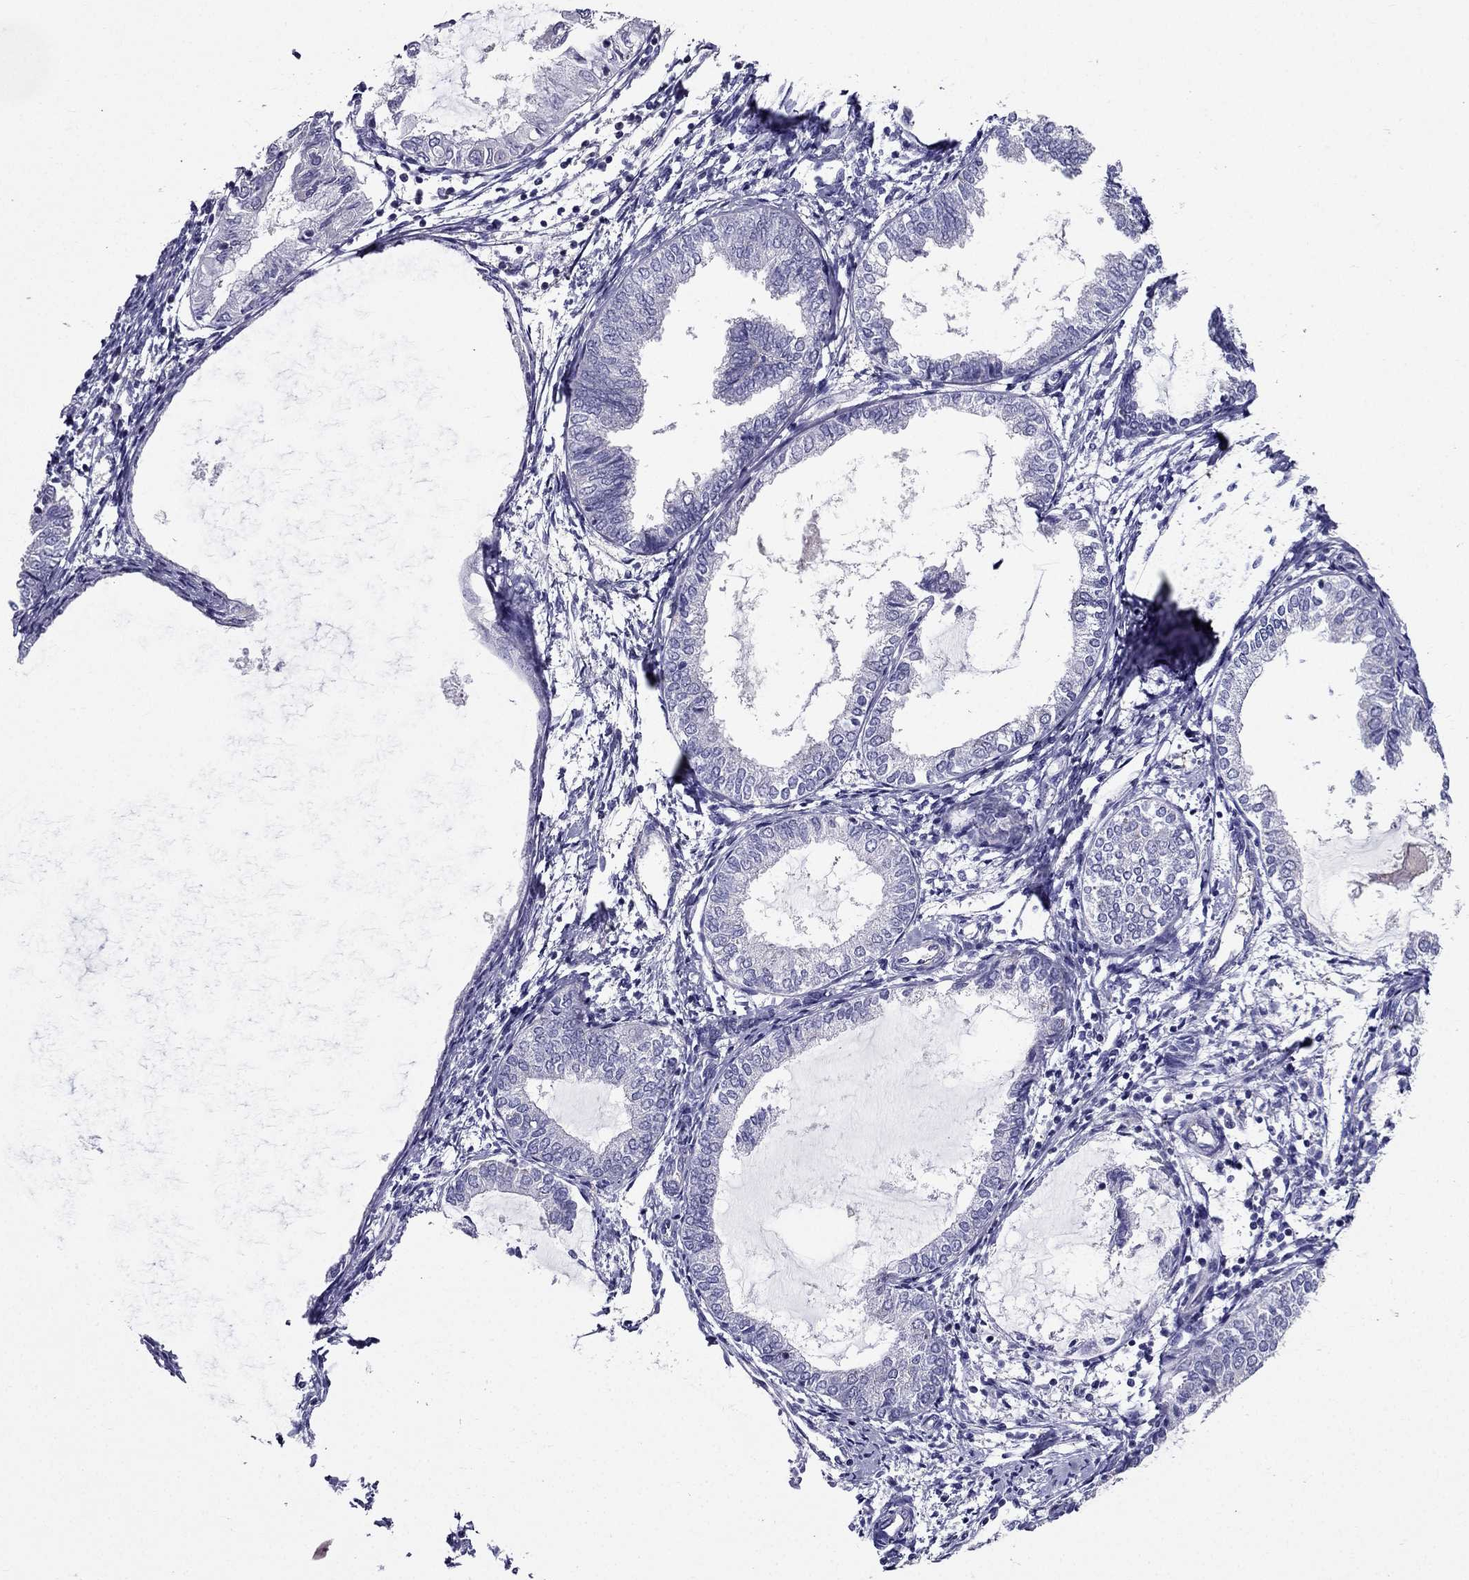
{"staining": {"intensity": "negative", "quantity": "none", "location": "none"}, "tissue": "endometrial cancer", "cell_type": "Tumor cells", "image_type": "cancer", "snomed": [{"axis": "morphology", "description": "Adenocarcinoma, NOS"}, {"axis": "topography", "description": "Endometrium"}], "caption": "Photomicrograph shows no significant protein expression in tumor cells of endometrial cancer.", "gene": "AAK1", "patient": {"sex": "female", "age": 68}}